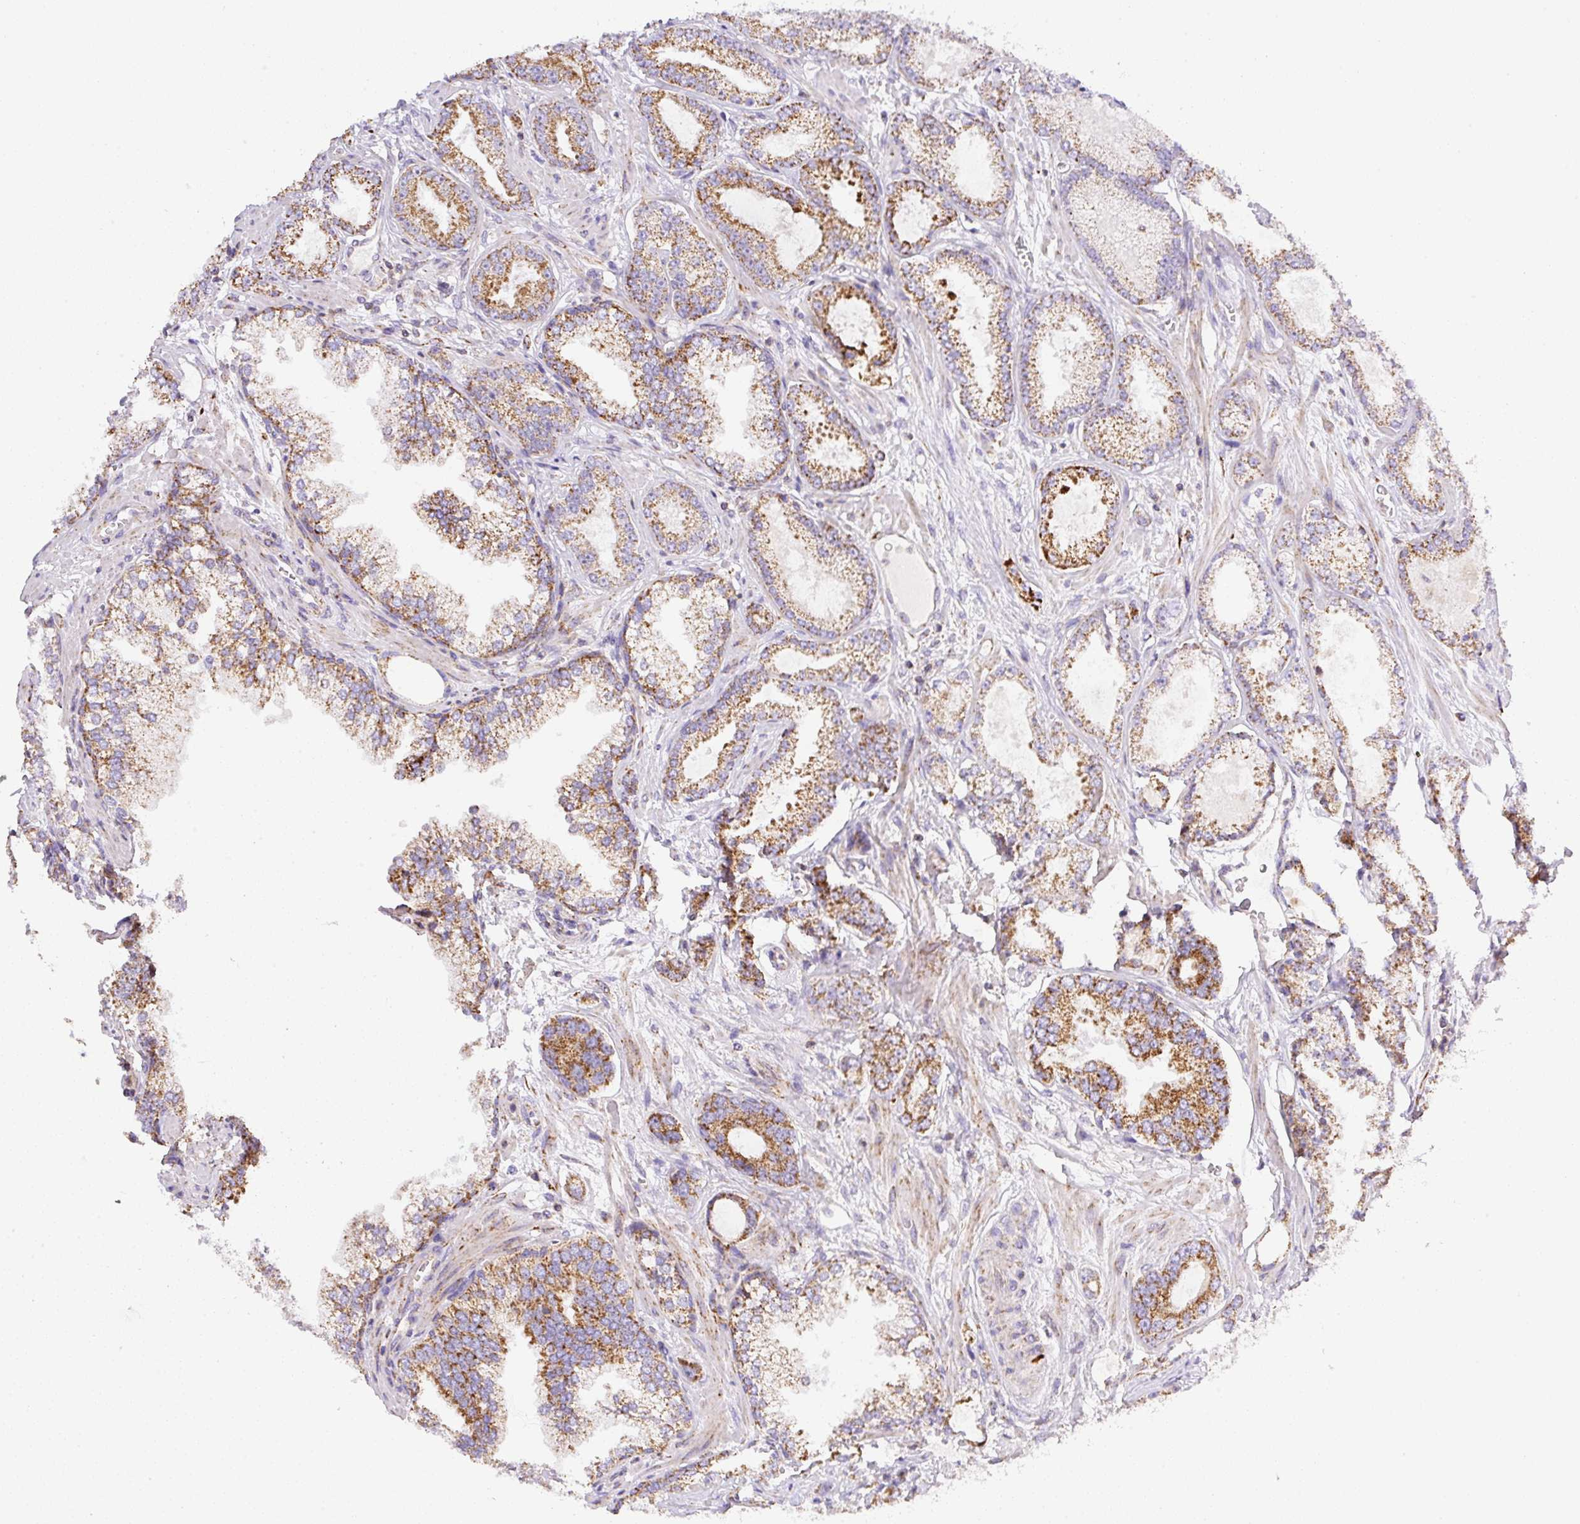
{"staining": {"intensity": "moderate", "quantity": ">75%", "location": "cytoplasmic/membranous"}, "tissue": "prostate cancer", "cell_type": "Tumor cells", "image_type": "cancer", "snomed": [{"axis": "morphology", "description": "Adenocarcinoma, Medium grade"}, {"axis": "topography", "description": "Prostate"}], "caption": "The image exhibits staining of prostate cancer (medium-grade adenocarcinoma), revealing moderate cytoplasmic/membranous protein expression (brown color) within tumor cells.", "gene": "NF1", "patient": {"sex": "male", "age": 57}}